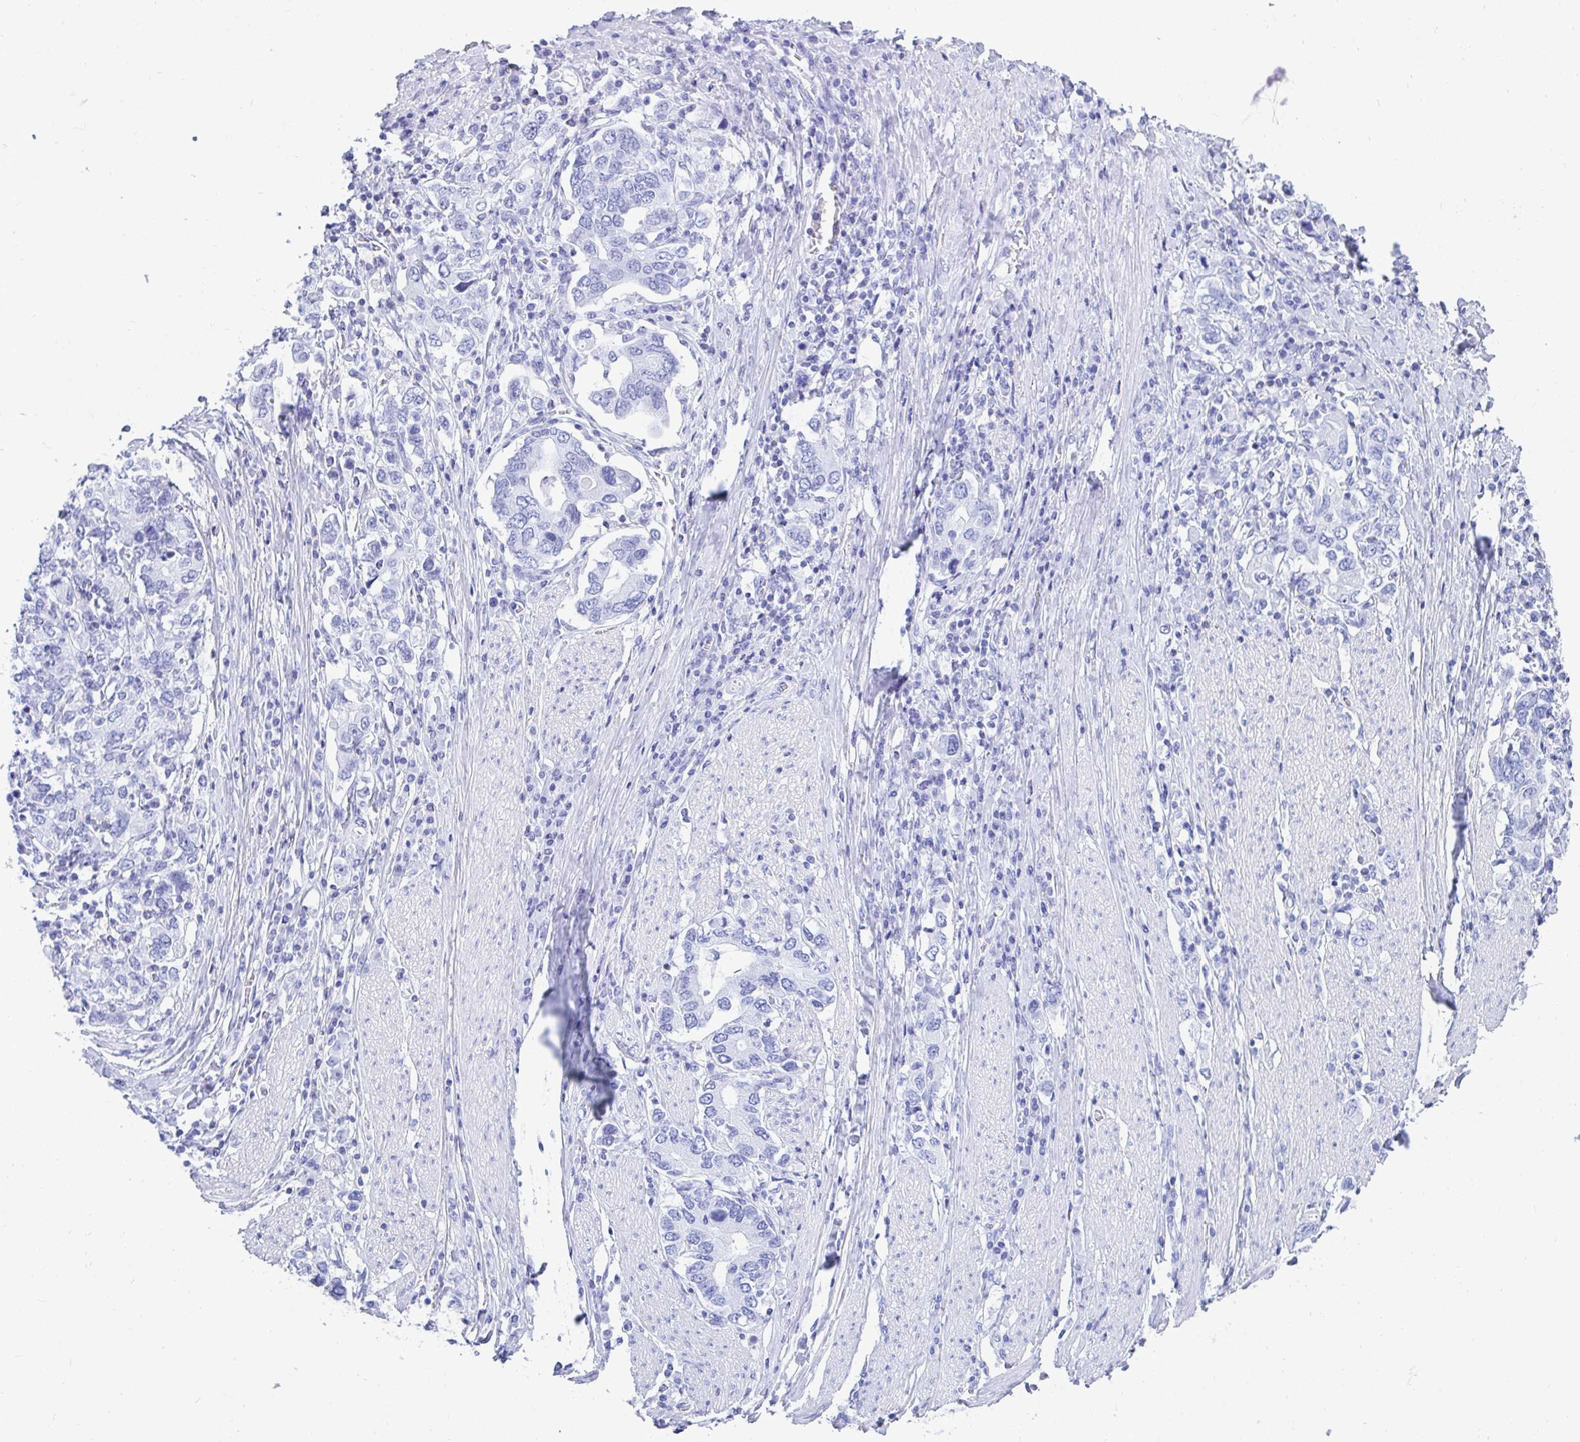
{"staining": {"intensity": "negative", "quantity": "none", "location": "none"}, "tissue": "stomach cancer", "cell_type": "Tumor cells", "image_type": "cancer", "snomed": [{"axis": "morphology", "description": "Adenocarcinoma, NOS"}, {"axis": "topography", "description": "Stomach, upper"}, {"axis": "topography", "description": "Stomach"}], "caption": "IHC of human stomach cancer (adenocarcinoma) exhibits no staining in tumor cells. (DAB (3,3'-diaminobenzidine) IHC with hematoxylin counter stain).", "gene": "CD7", "patient": {"sex": "male", "age": 62}}